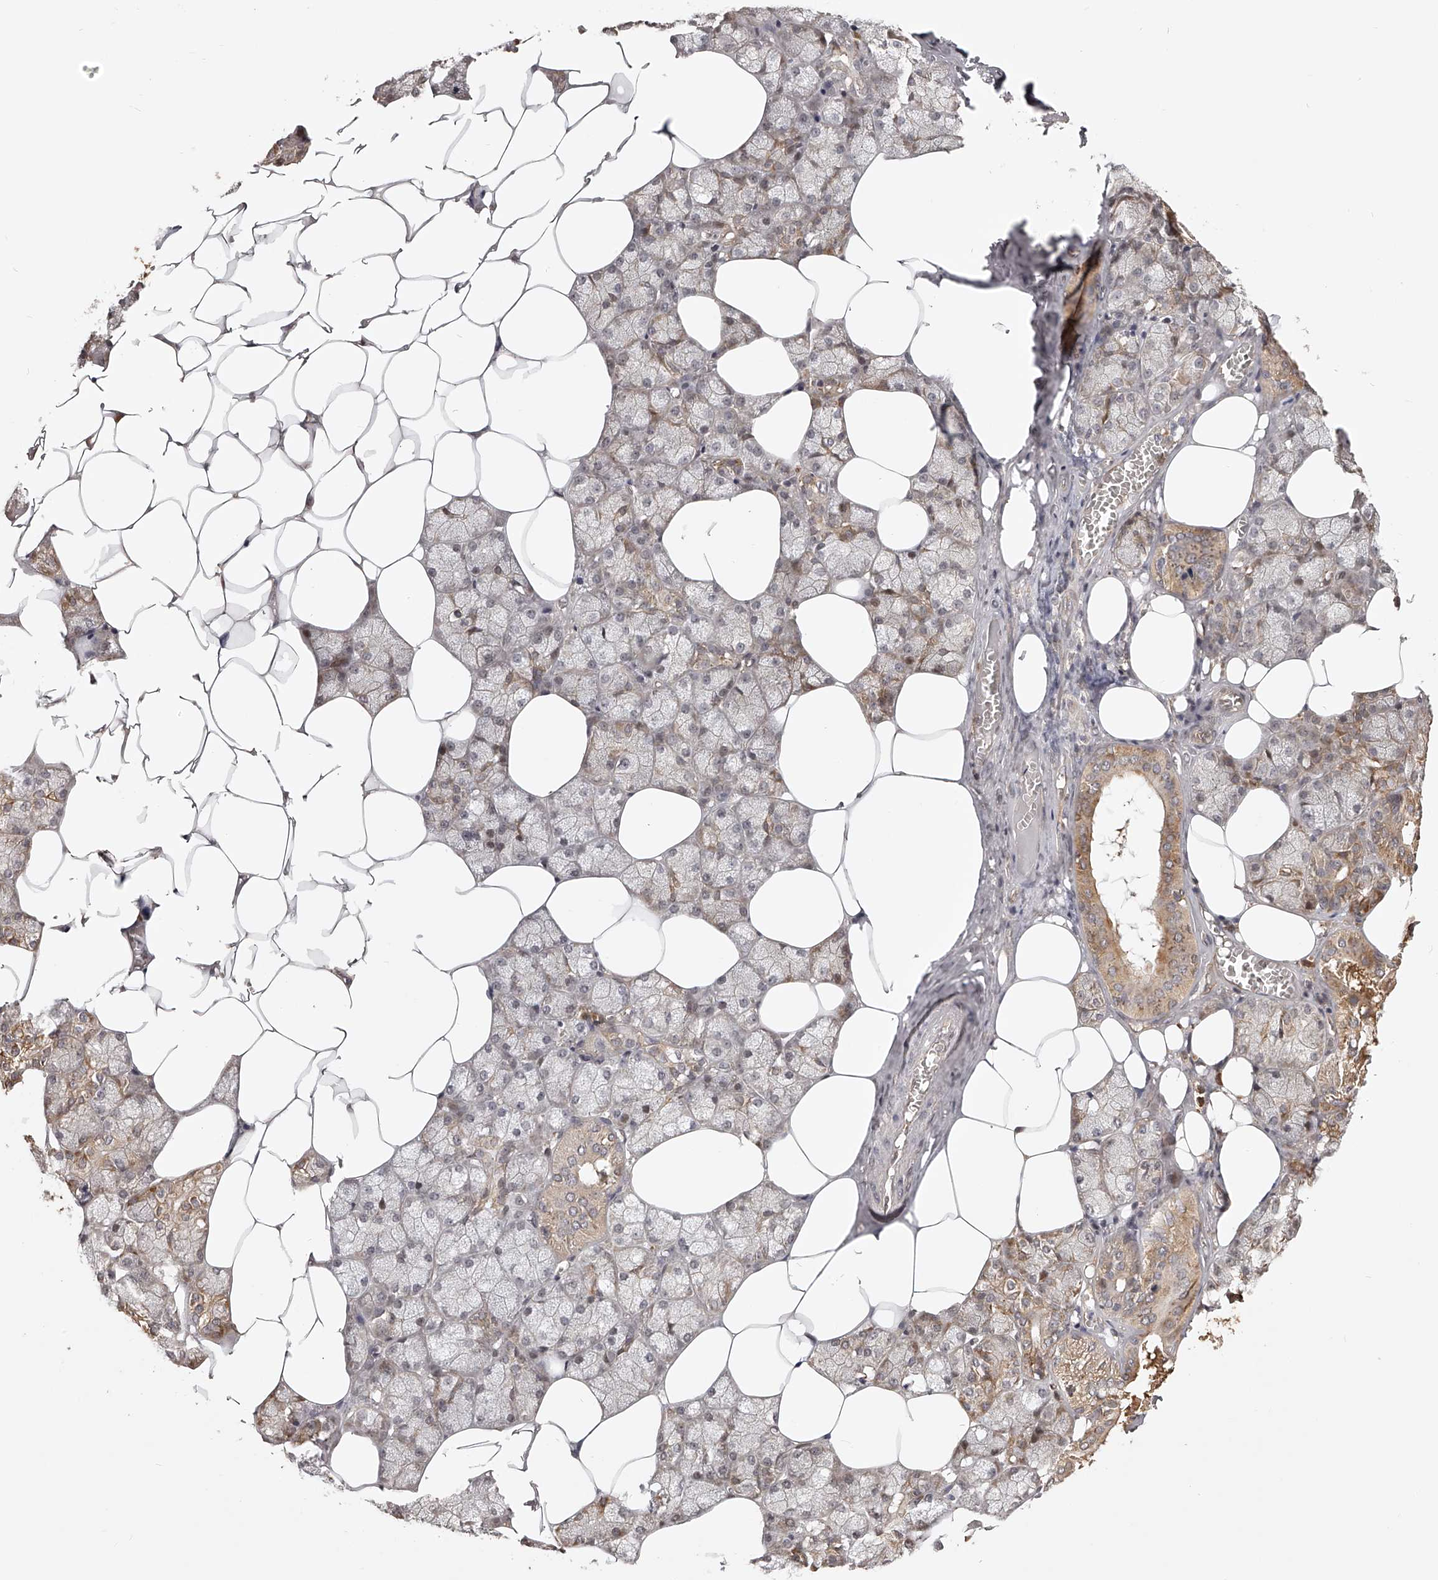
{"staining": {"intensity": "moderate", "quantity": "25%-75%", "location": "cytoplasmic/membranous"}, "tissue": "salivary gland", "cell_type": "Glandular cells", "image_type": "normal", "snomed": [{"axis": "morphology", "description": "Normal tissue, NOS"}, {"axis": "topography", "description": "Salivary gland"}], "caption": "Protein staining of unremarkable salivary gland displays moderate cytoplasmic/membranous positivity in about 25%-75% of glandular cells.", "gene": "ZNF582", "patient": {"sex": "male", "age": 62}}